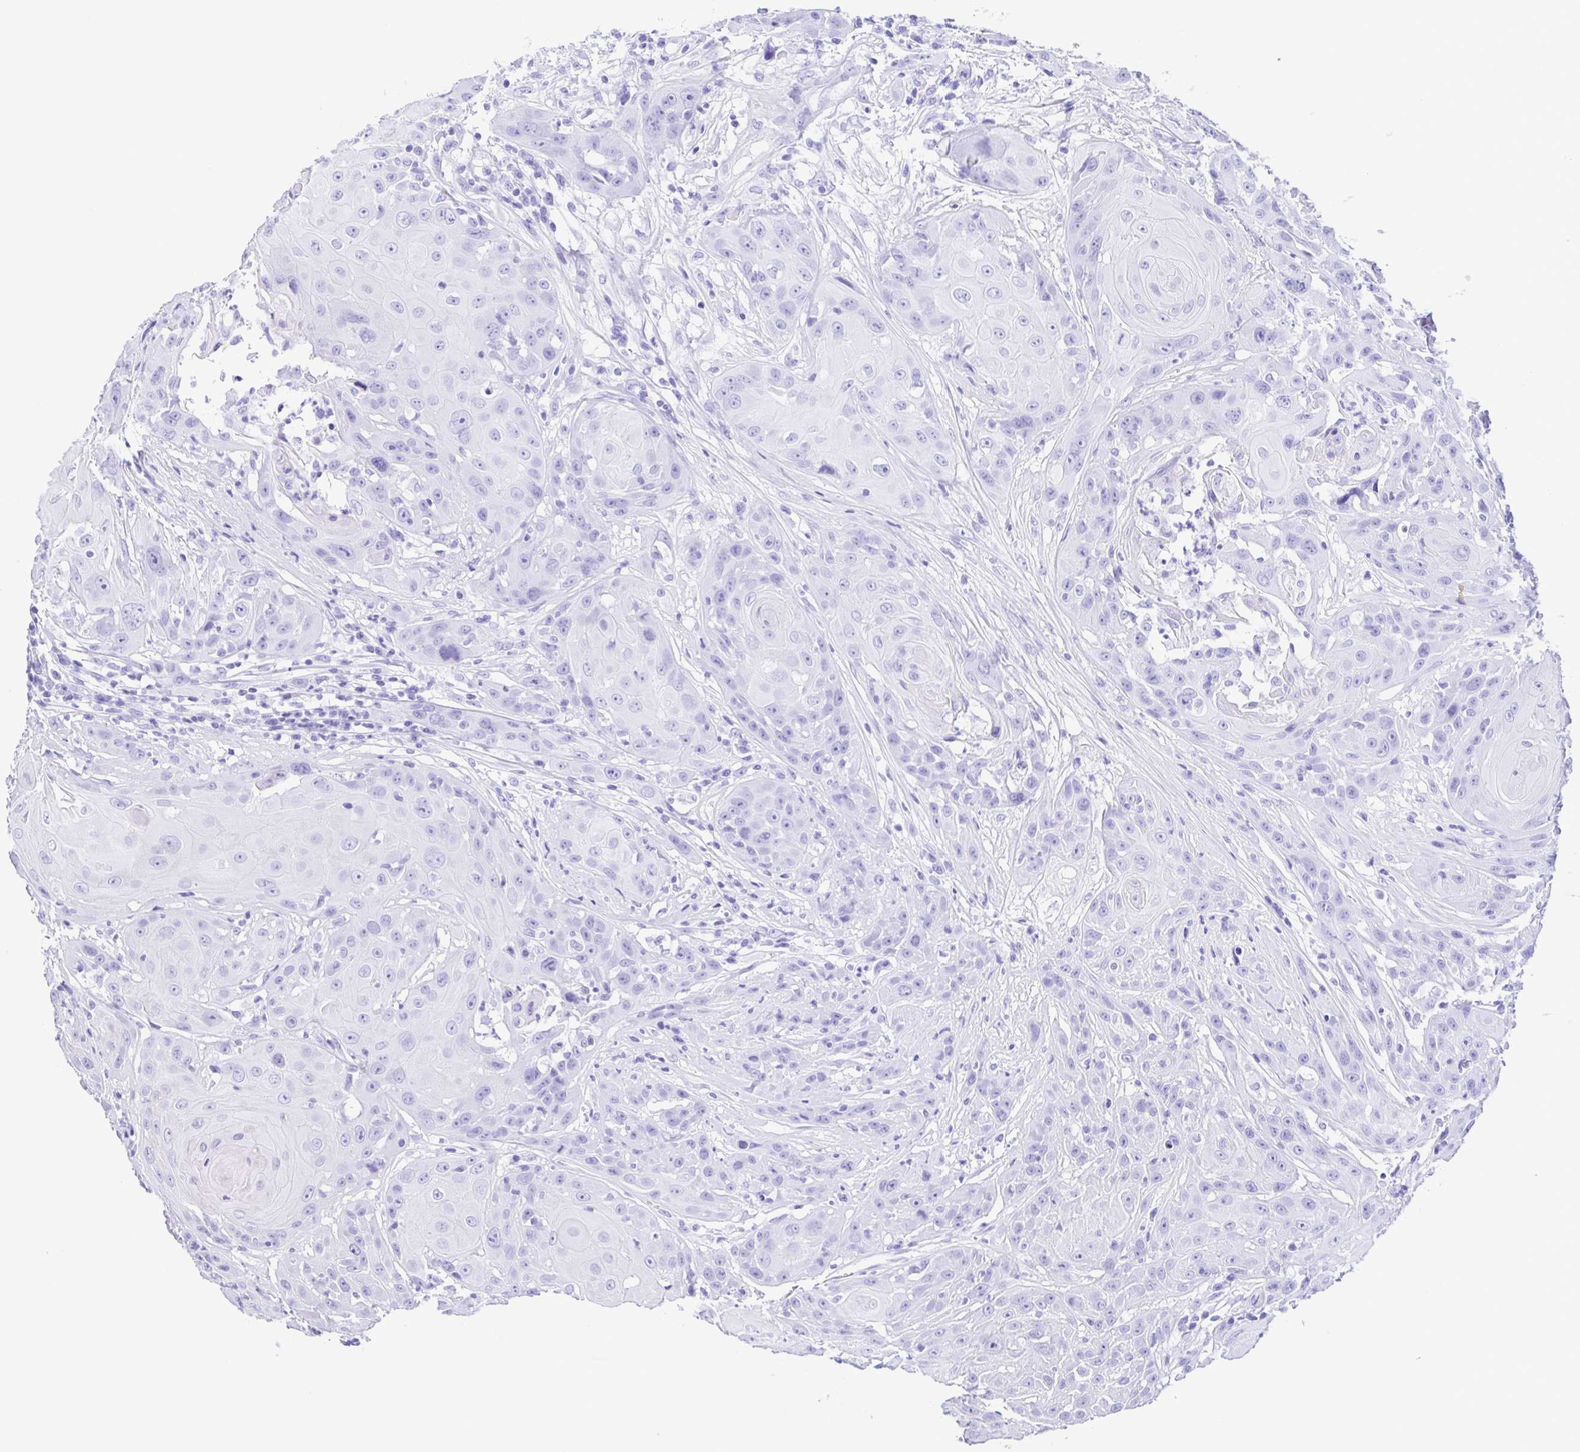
{"staining": {"intensity": "negative", "quantity": "none", "location": "none"}, "tissue": "head and neck cancer", "cell_type": "Tumor cells", "image_type": "cancer", "snomed": [{"axis": "morphology", "description": "Squamous cell carcinoma, NOS"}, {"axis": "topography", "description": "Skin"}, {"axis": "topography", "description": "Head-Neck"}], "caption": "Tumor cells are negative for protein expression in human head and neck cancer (squamous cell carcinoma).", "gene": "TGM3", "patient": {"sex": "male", "age": 80}}